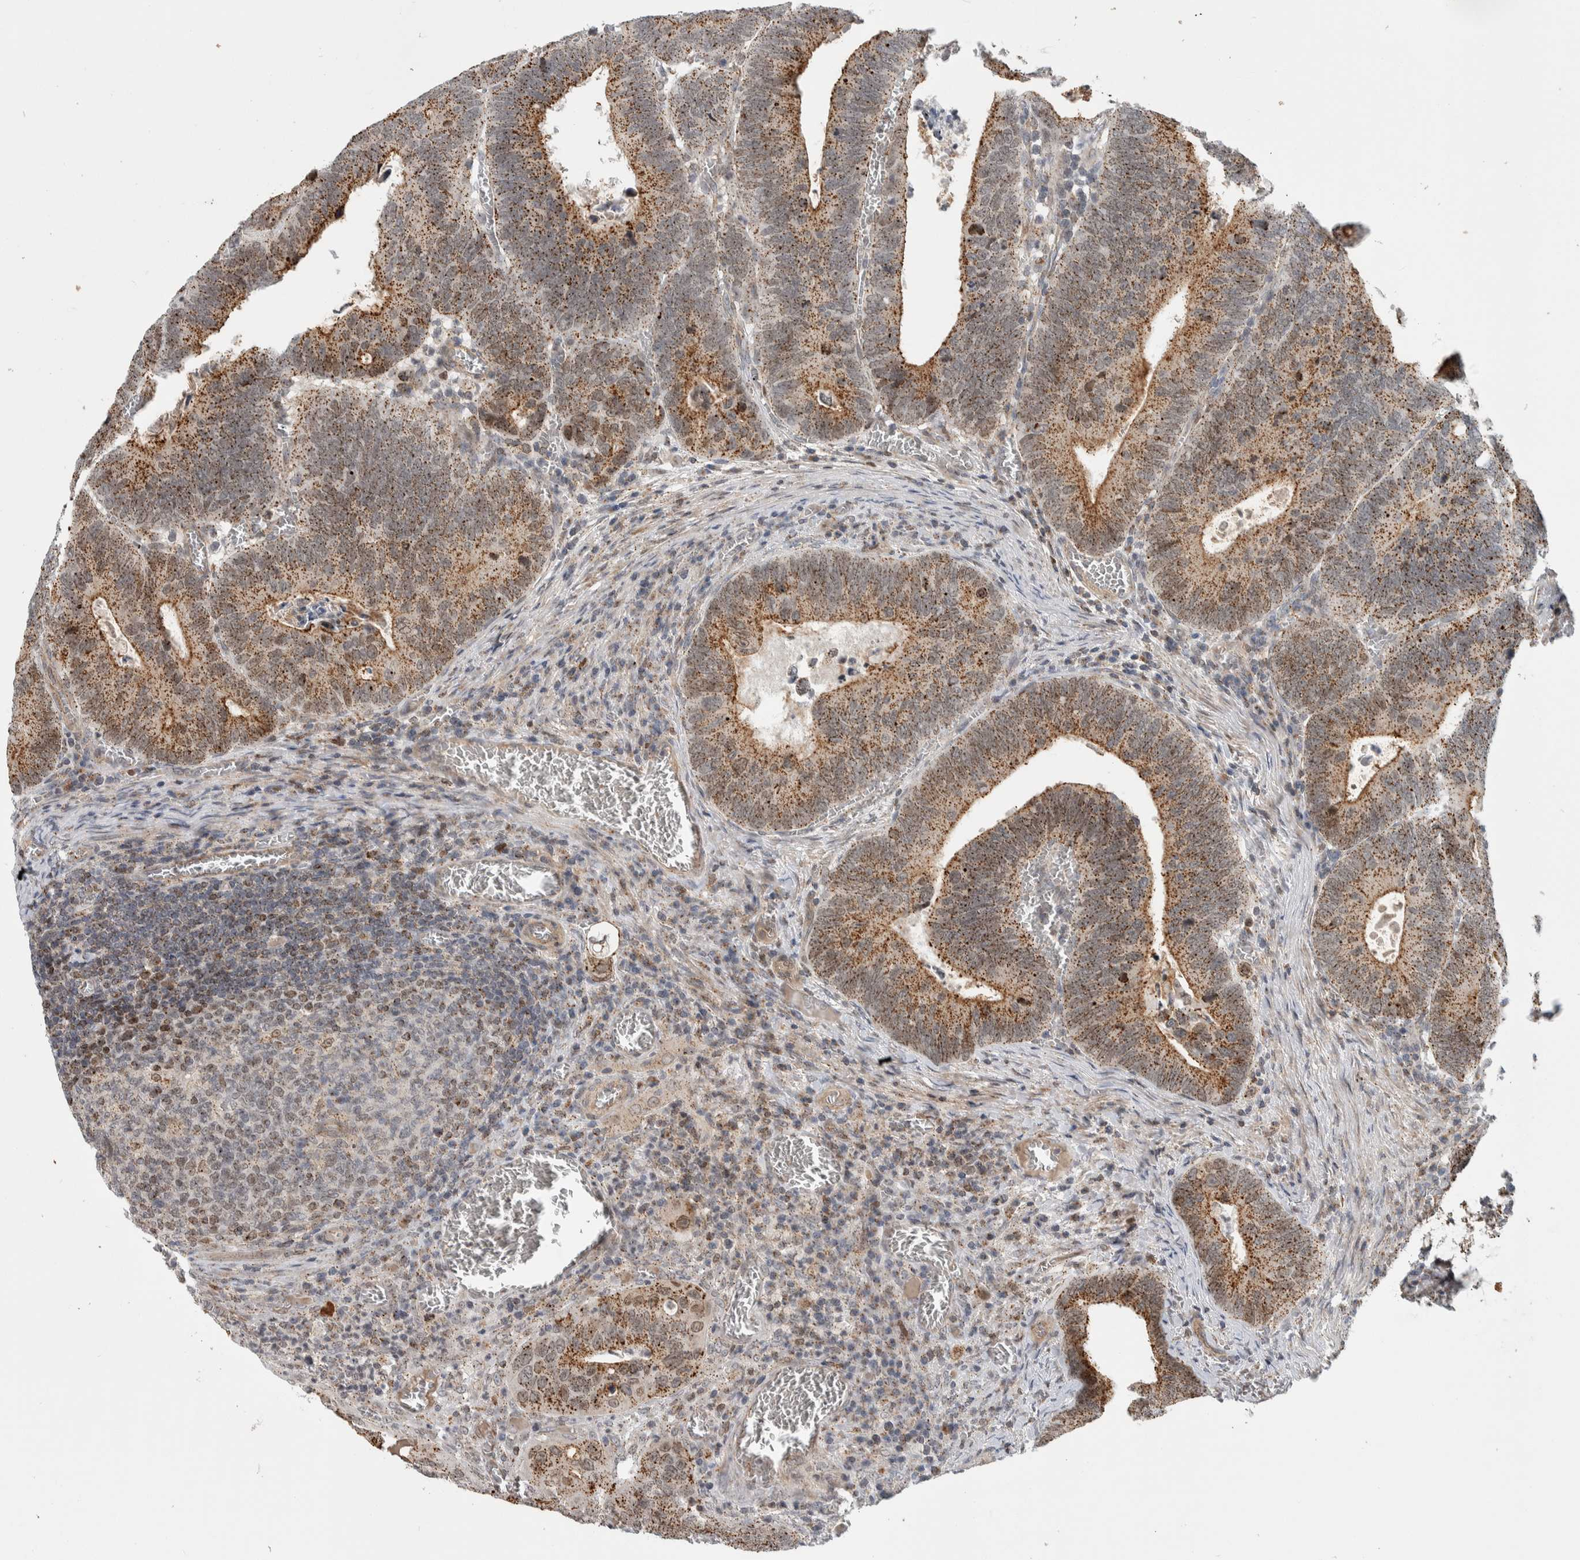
{"staining": {"intensity": "moderate", "quantity": ">75%", "location": "cytoplasmic/membranous"}, "tissue": "colorectal cancer", "cell_type": "Tumor cells", "image_type": "cancer", "snomed": [{"axis": "morphology", "description": "Inflammation, NOS"}, {"axis": "morphology", "description": "Adenocarcinoma, NOS"}, {"axis": "topography", "description": "Colon"}], "caption": "Protein staining exhibits moderate cytoplasmic/membranous positivity in about >75% of tumor cells in adenocarcinoma (colorectal).", "gene": "MSL1", "patient": {"sex": "male", "age": 72}}